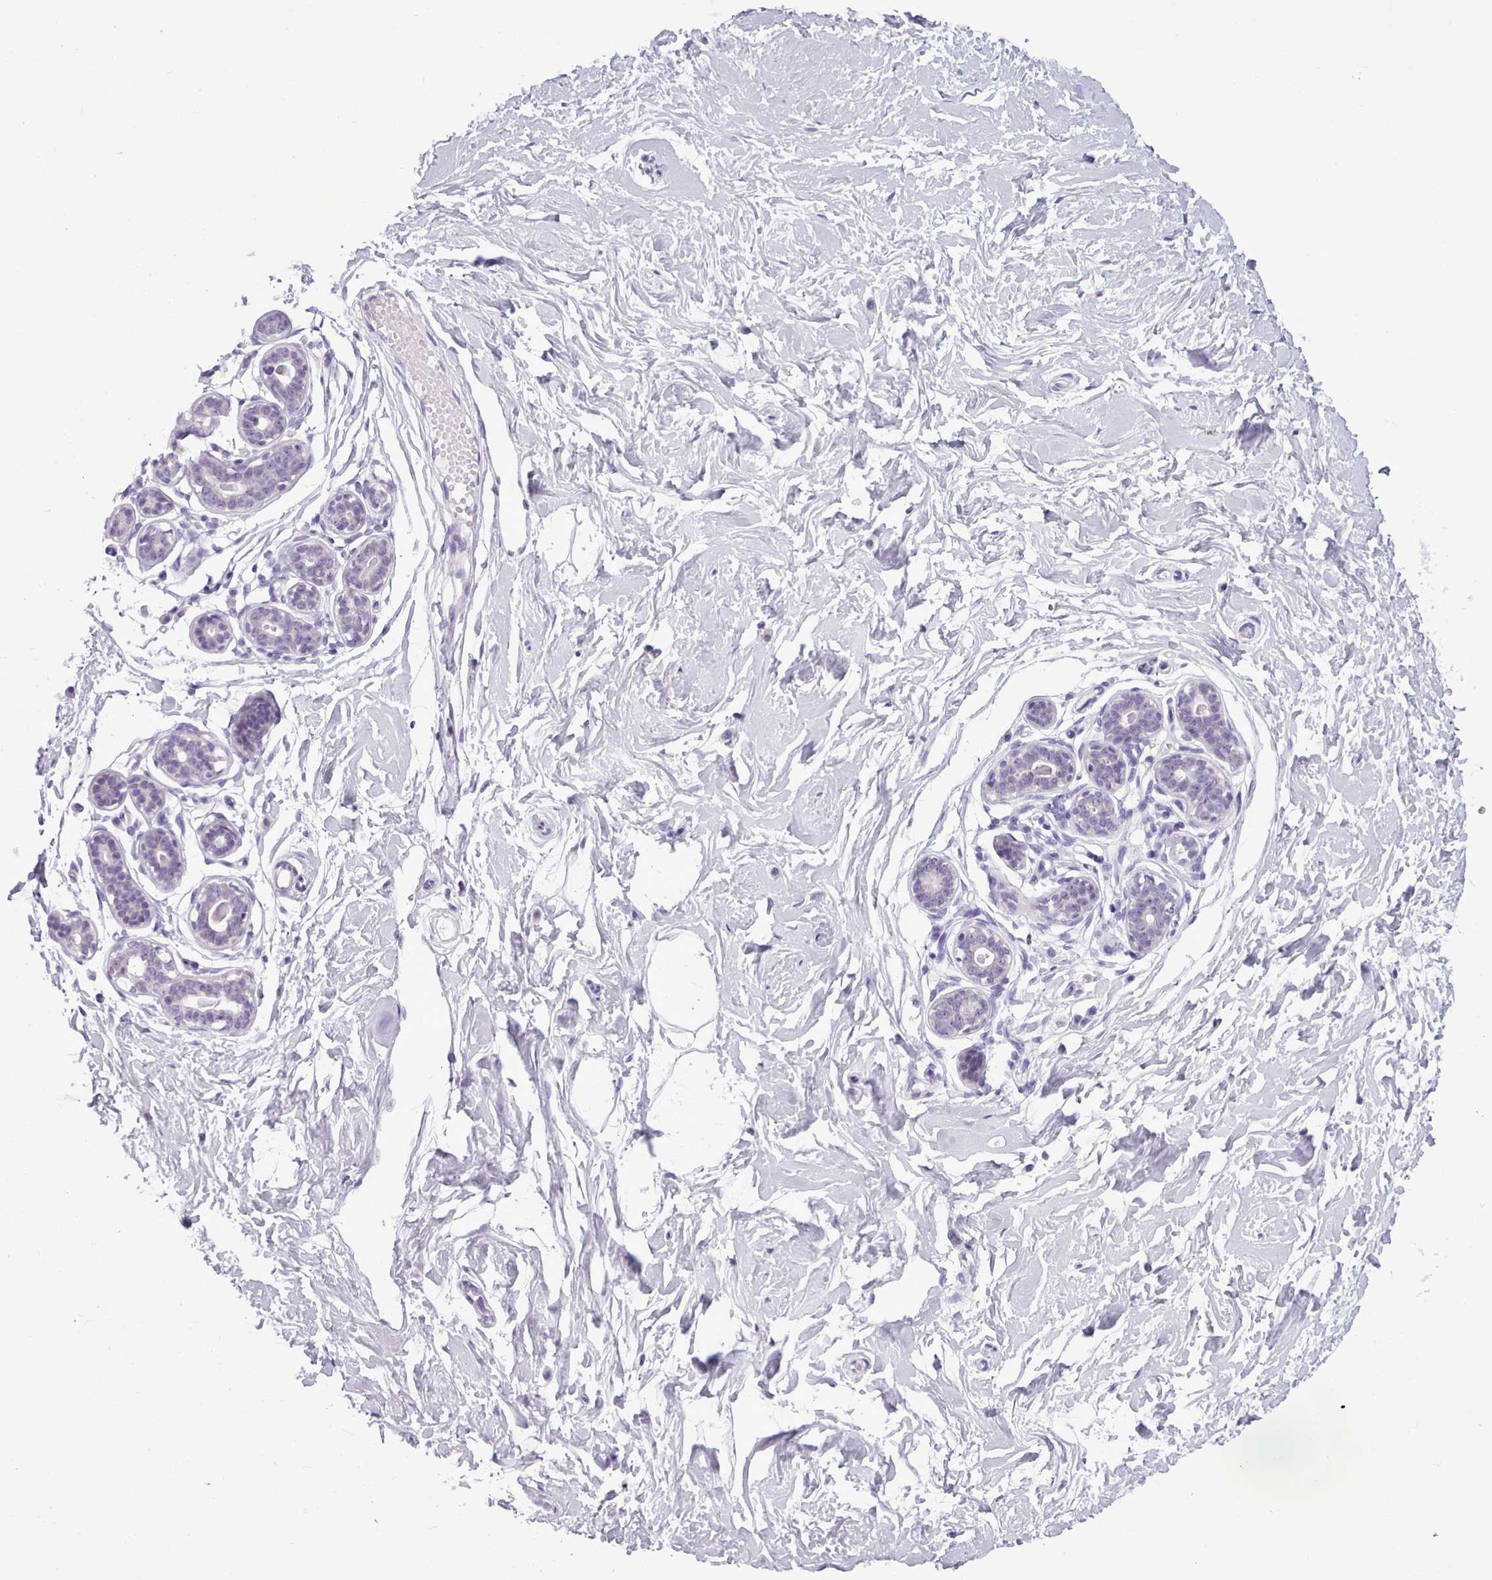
{"staining": {"intensity": "negative", "quantity": "none", "location": "none"}, "tissue": "breast", "cell_type": "Adipocytes", "image_type": "normal", "snomed": [{"axis": "morphology", "description": "Normal tissue, NOS"}, {"axis": "morphology", "description": "Adenoma, NOS"}, {"axis": "topography", "description": "Breast"}], "caption": "An image of breast stained for a protein reveals no brown staining in adipocytes.", "gene": "FBXO48", "patient": {"sex": "female", "age": 23}}